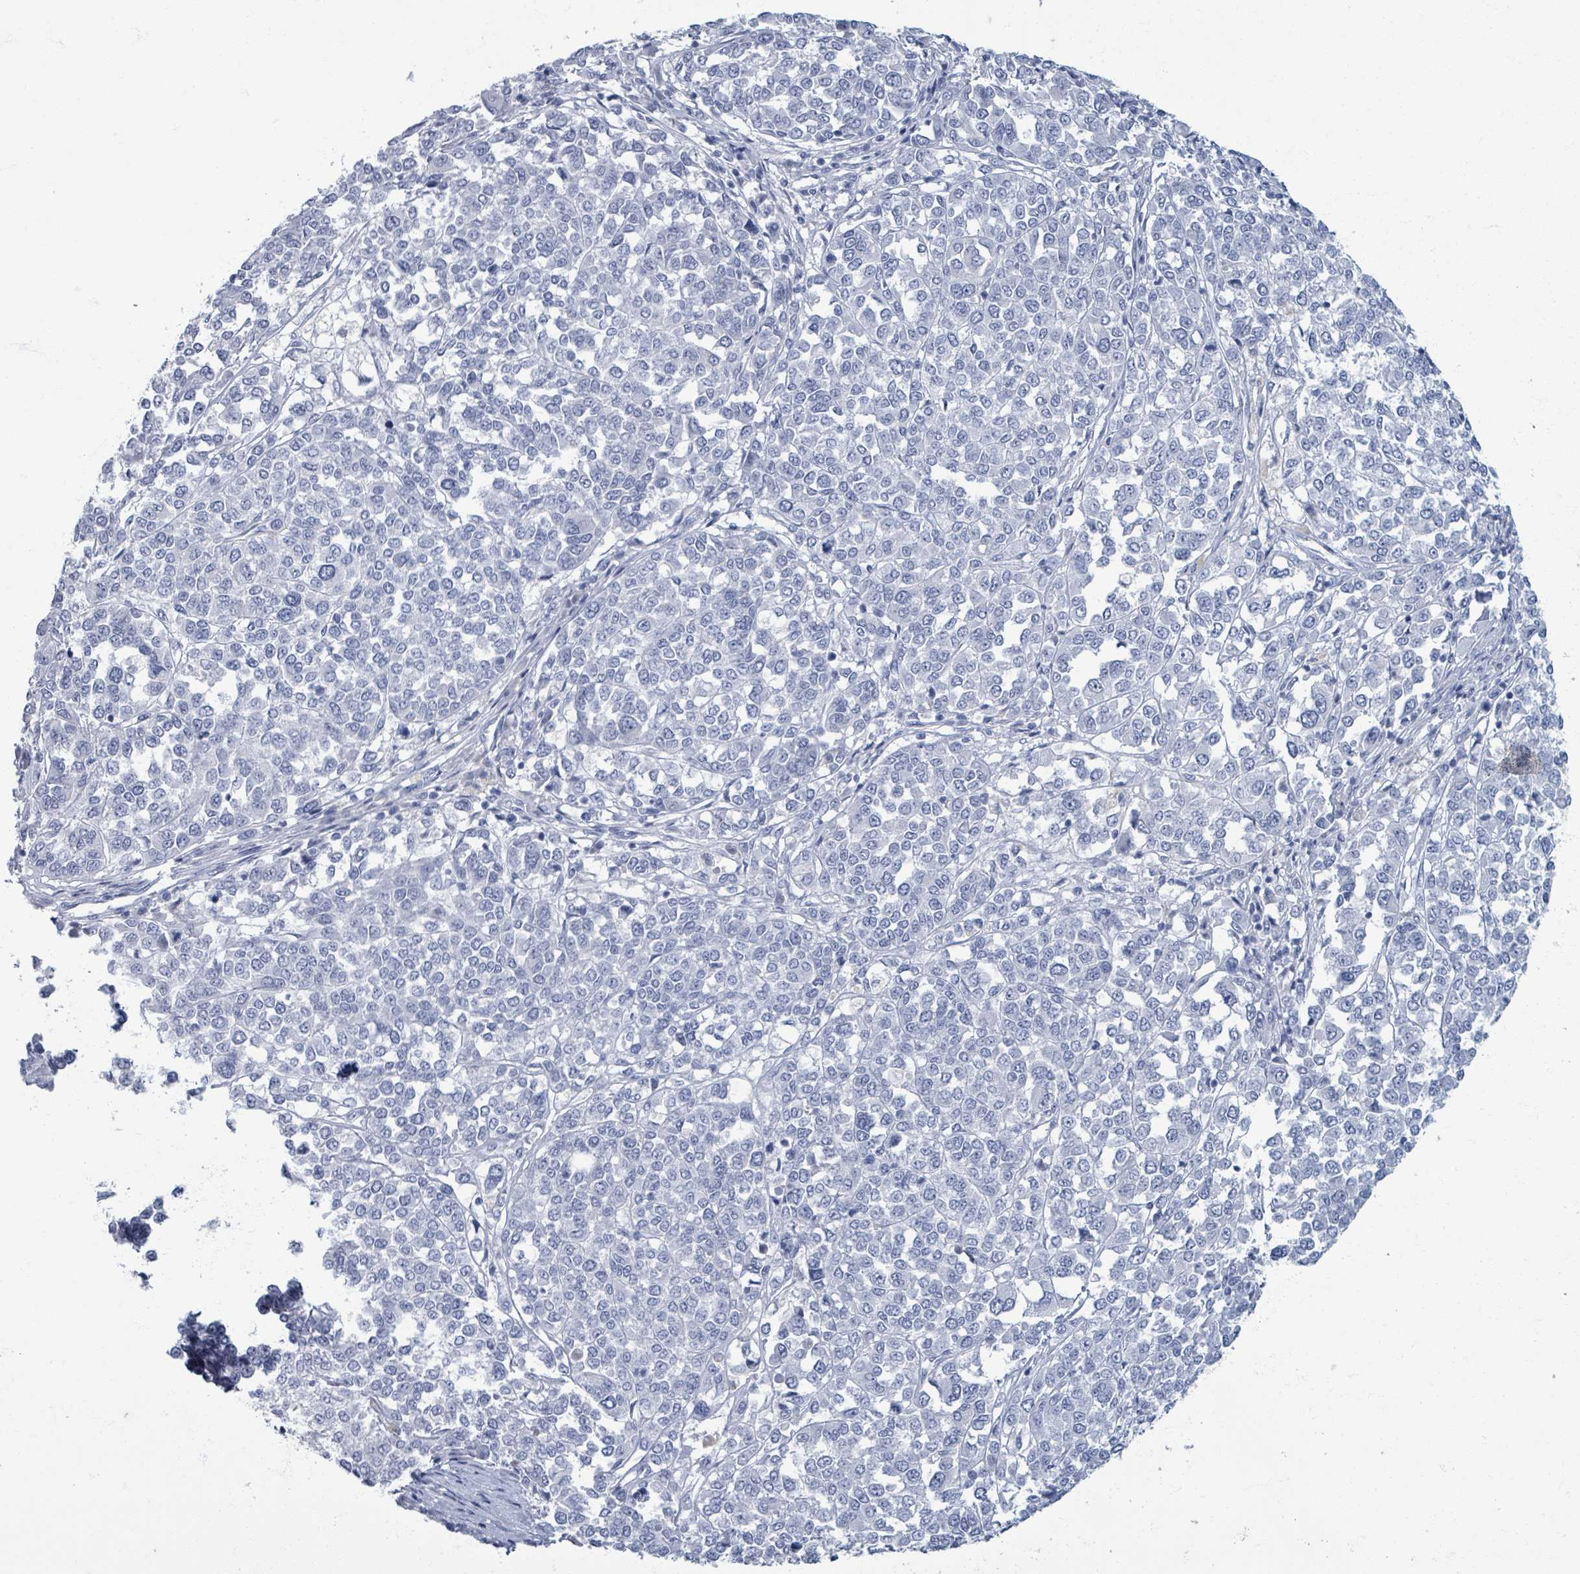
{"staining": {"intensity": "negative", "quantity": "none", "location": "none"}, "tissue": "melanoma", "cell_type": "Tumor cells", "image_type": "cancer", "snomed": [{"axis": "morphology", "description": "Malignant melanoma, Metastatic site"}, {"axis": "topography", "description": "Lymph node"}], "caption": "This is an immunohistochemistry (IHC) image of melanoma. There is no staining in tumor cells.", "gene": "TAS2R1", "patient": {"sex": "male", "age": 44}}